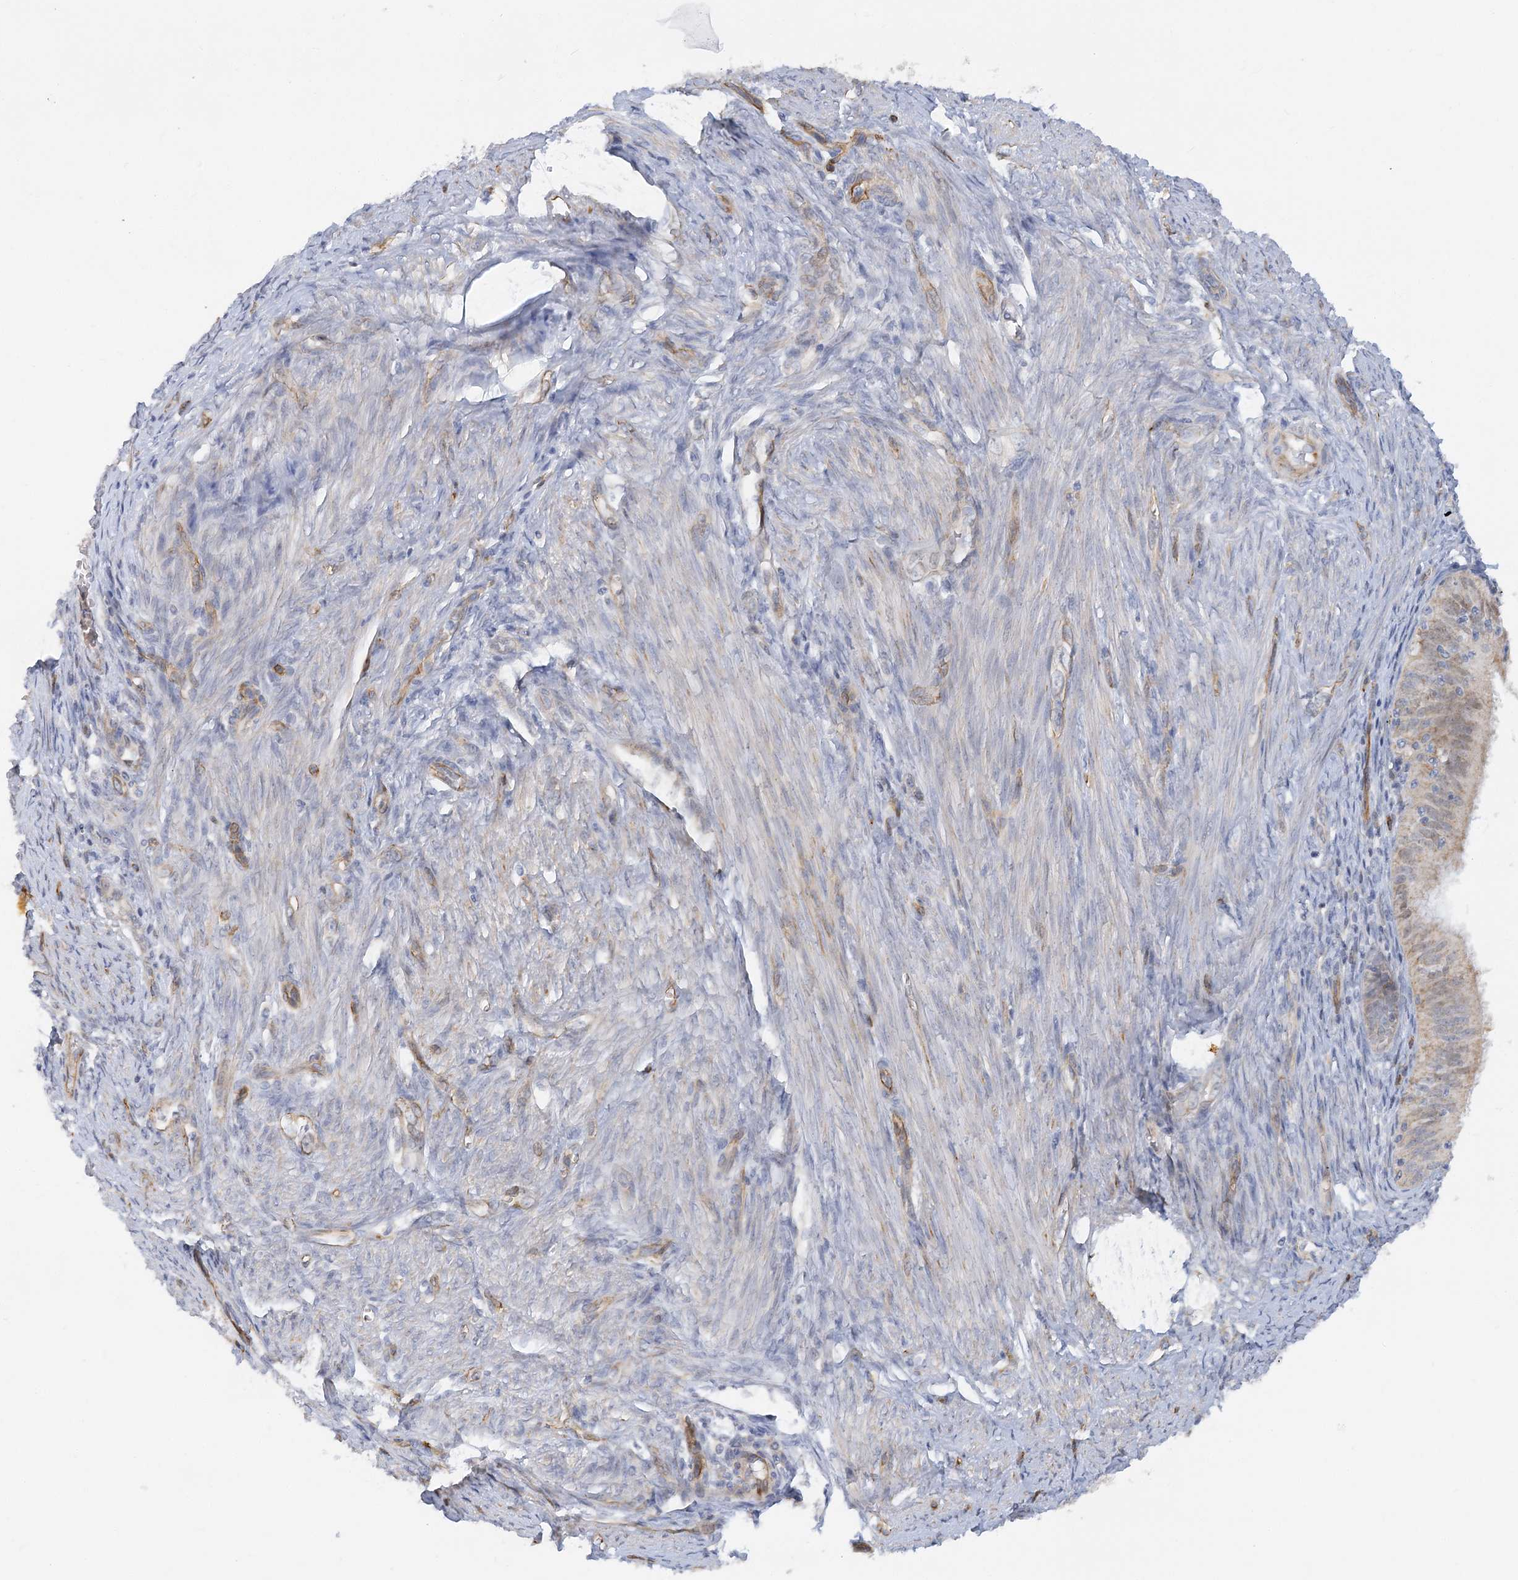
{"staining": {"intensity": "weak", "quantity": "<25%", "location": "cytoplasmic/membranous"}, "tissue": "endometrial cancer", "cell_type": "Tumor cells", "image_type": "cancer", "snomed": [{"axis": "morphology", "description": "Adenocarcinoma, NOS"}, {"axis": "topography", "description": "Endometrium"}], "caption": "The histopathology image demonstrates no staining of tumor cells in endometrial cancer.", "gene": "NELL2", "patient": {"sex": "female", "age": 51}}